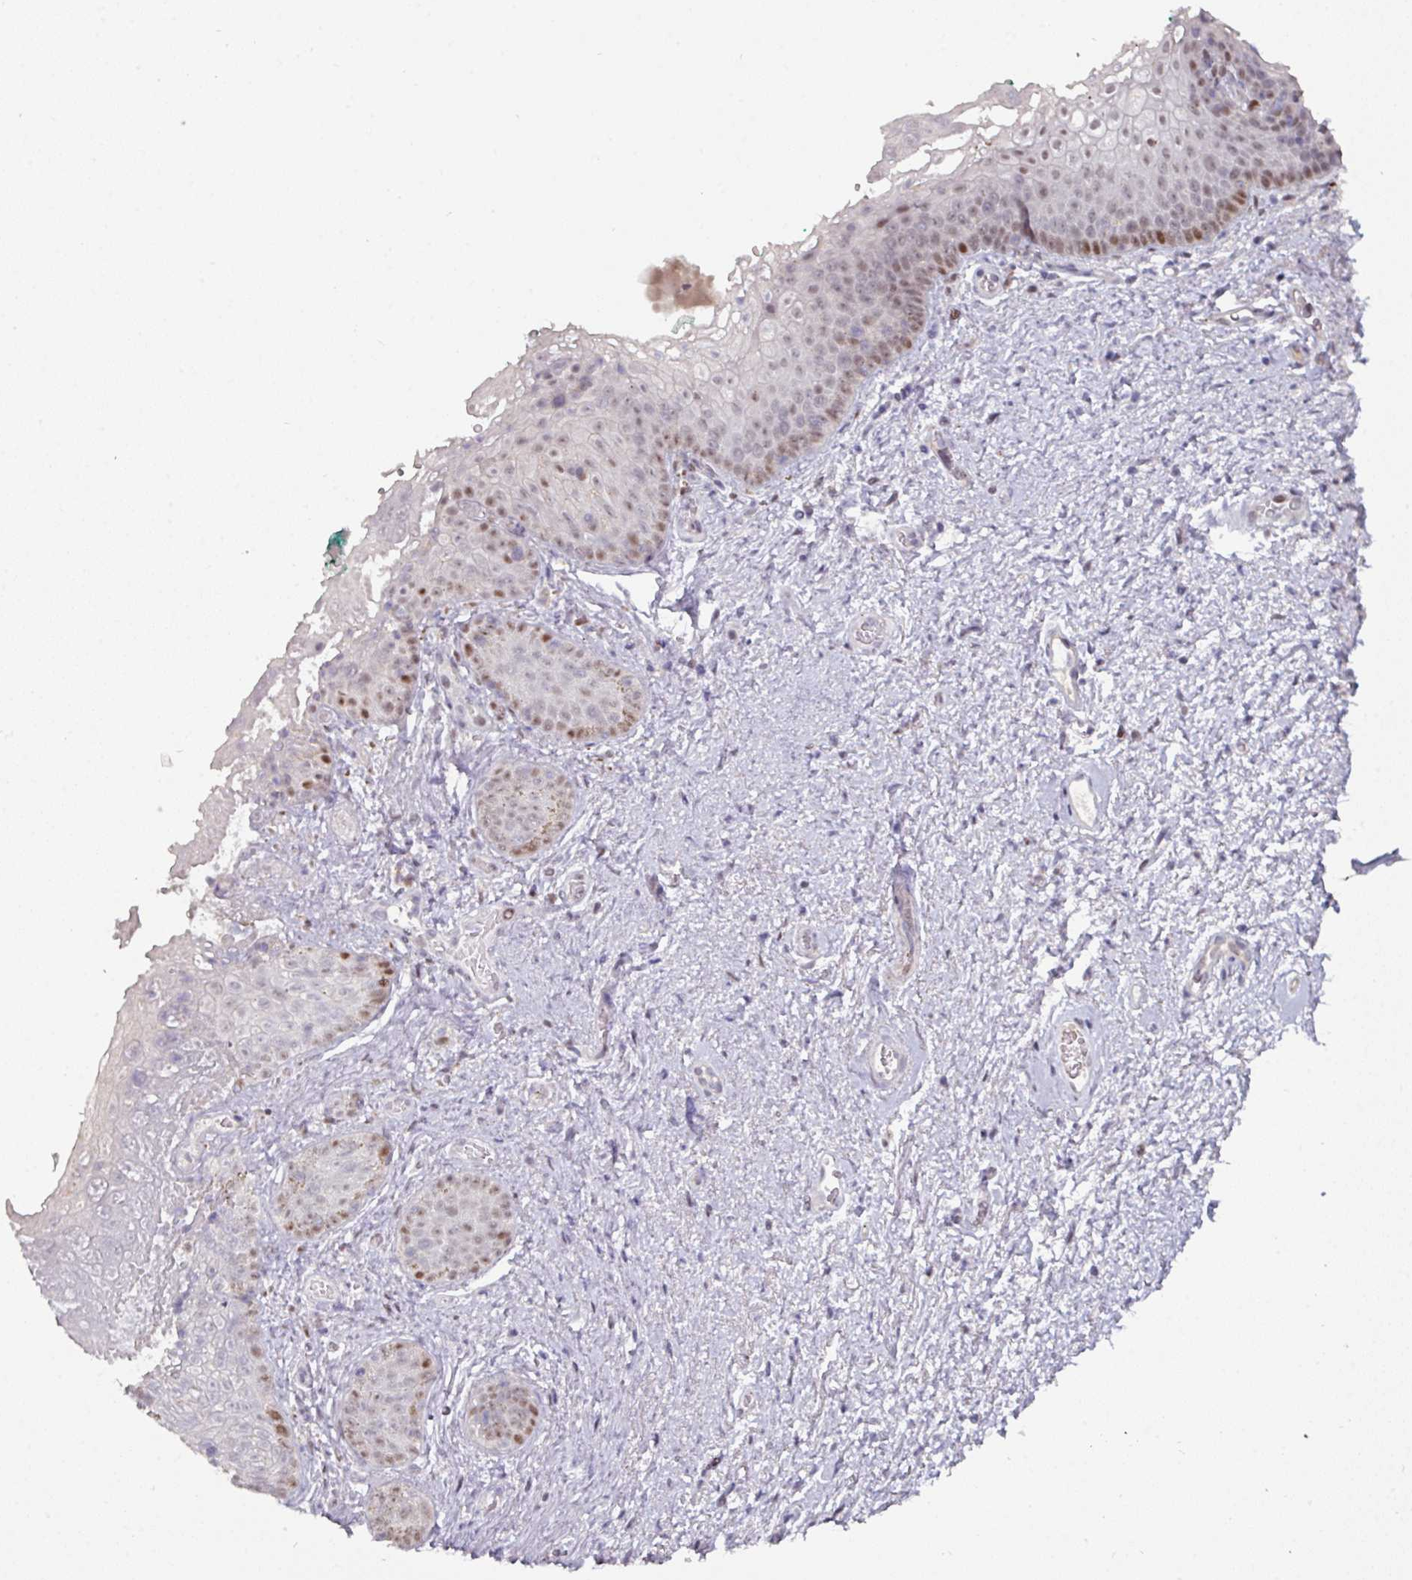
{"staining": {"intensity": "moderate", "quantity": "<25%", "location": "nuclear"}, "tissue": "vagina", "cell_type": "Squamous epithelial cells", "image_type": "normal", "snomed": [{"axis": "morphology", "description": "Normal tissue, NOS"}, {"axis": "topography", "description": "Vulva"}, {"axis": "topography", "description": "Vagina"}, {"axis": "topography", "description": "Peripheral nerve tissue"}], "caption": "DAB immunohistochemical staining of normal human vagina reveals moderate nuclear protein staining in about <25% of squamous epithelial cells.", "gene": "SWSAP1", "patient": {"sex": "female", "age": 66}}